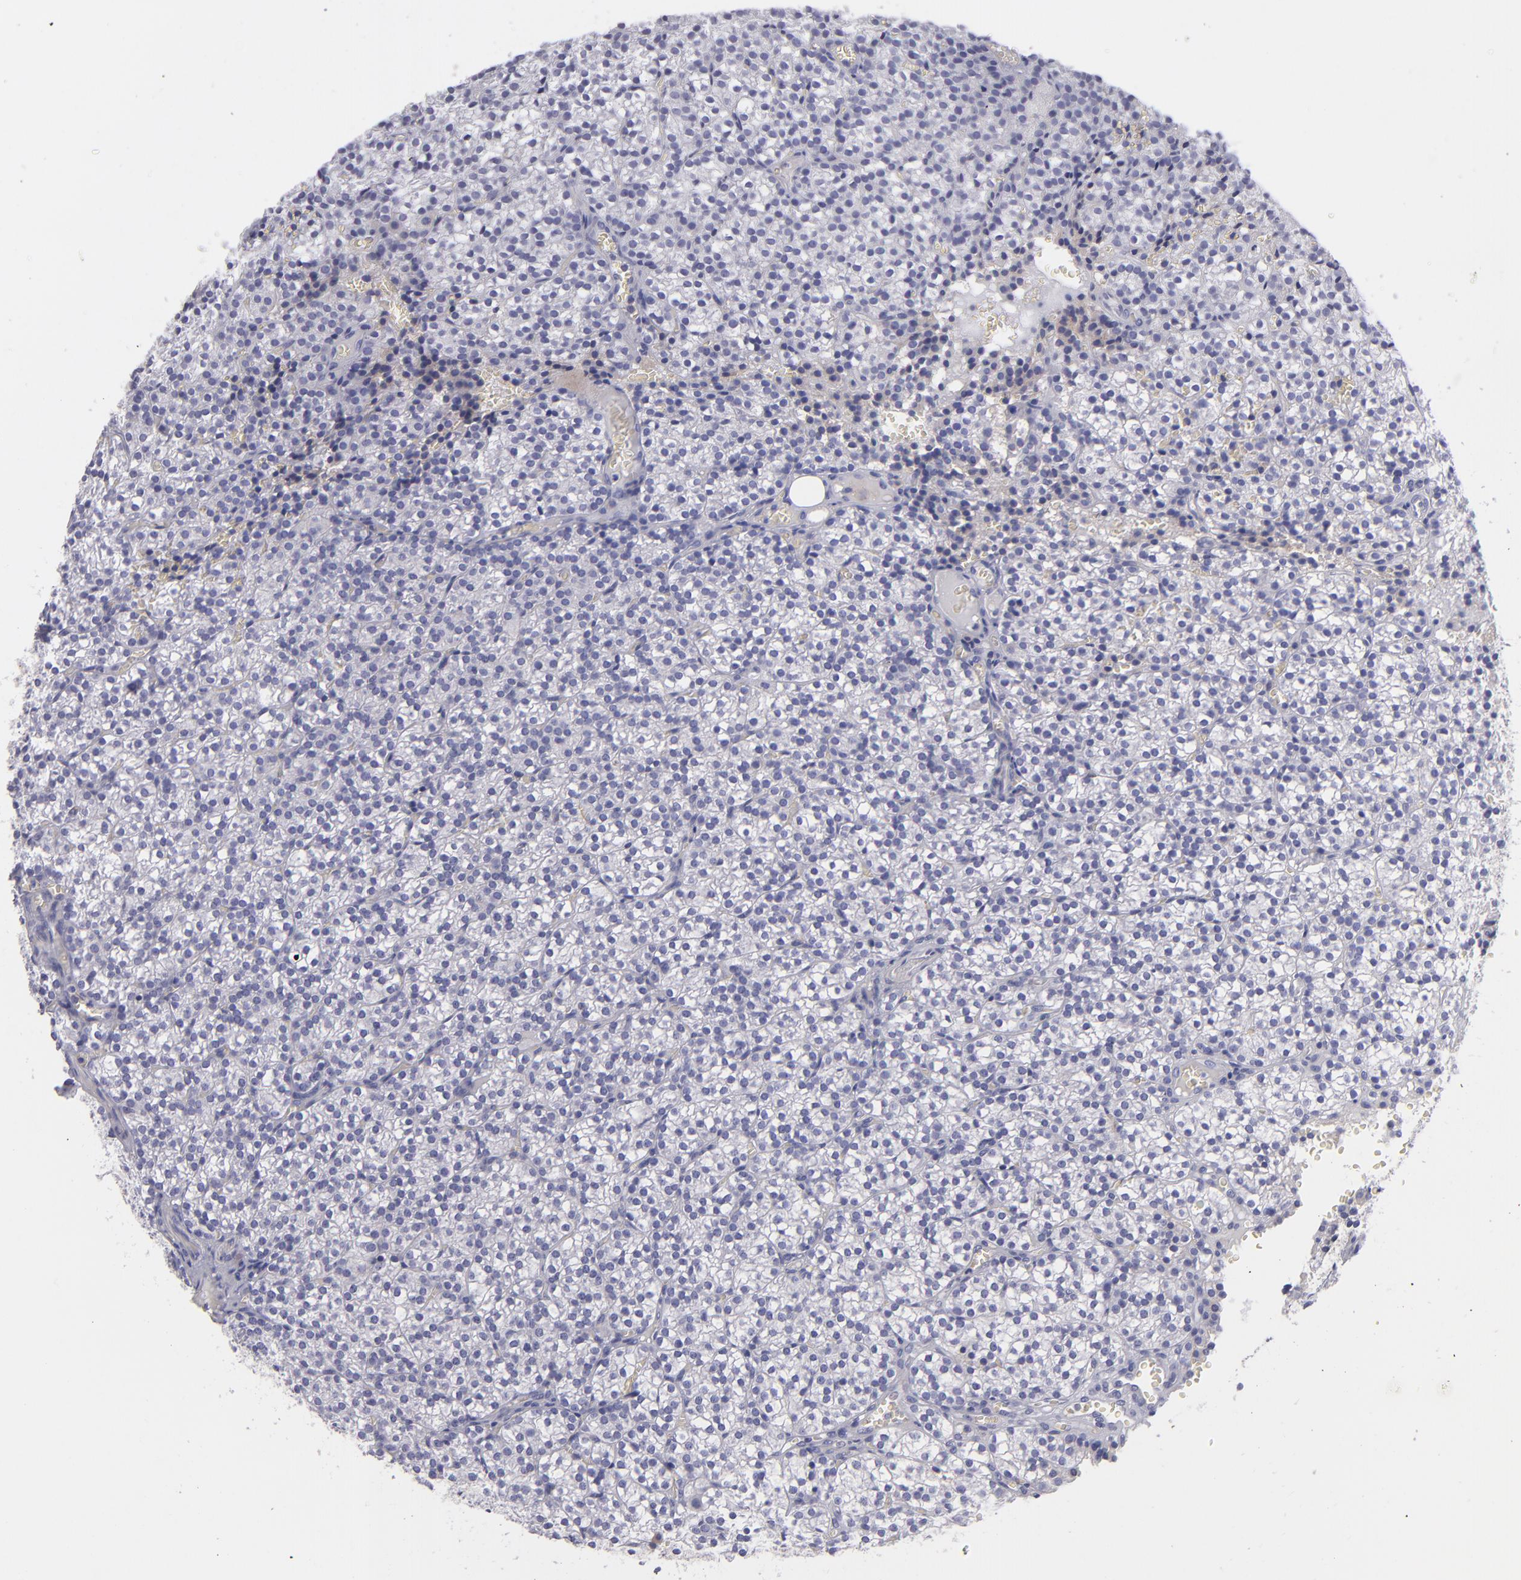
{"staining": {"intensity": "weak", "quantity": "25%-75%", "location": "cytoplasmic/membranous"}, "tissue": "parathyroid gland", "cell_type": "Glandular cells", "image_type": "normal", "snomed": [{"axis": "morphology", "description": "Normal tissue, NOS"}, {"axis": "topography", "description": "Parathyroid gland"}], "caption": "Immunohistochemical staining of normal parathyroid gland shows low levels of weak cytoplasmic/membranous positivity in about 25%-75% of glandular cells. Immunohistochemistry stains the protein of interest in brown and the nuclei are stained blue.", "gene": "BSG", "patient": {"sex": "female", "age": 17}}